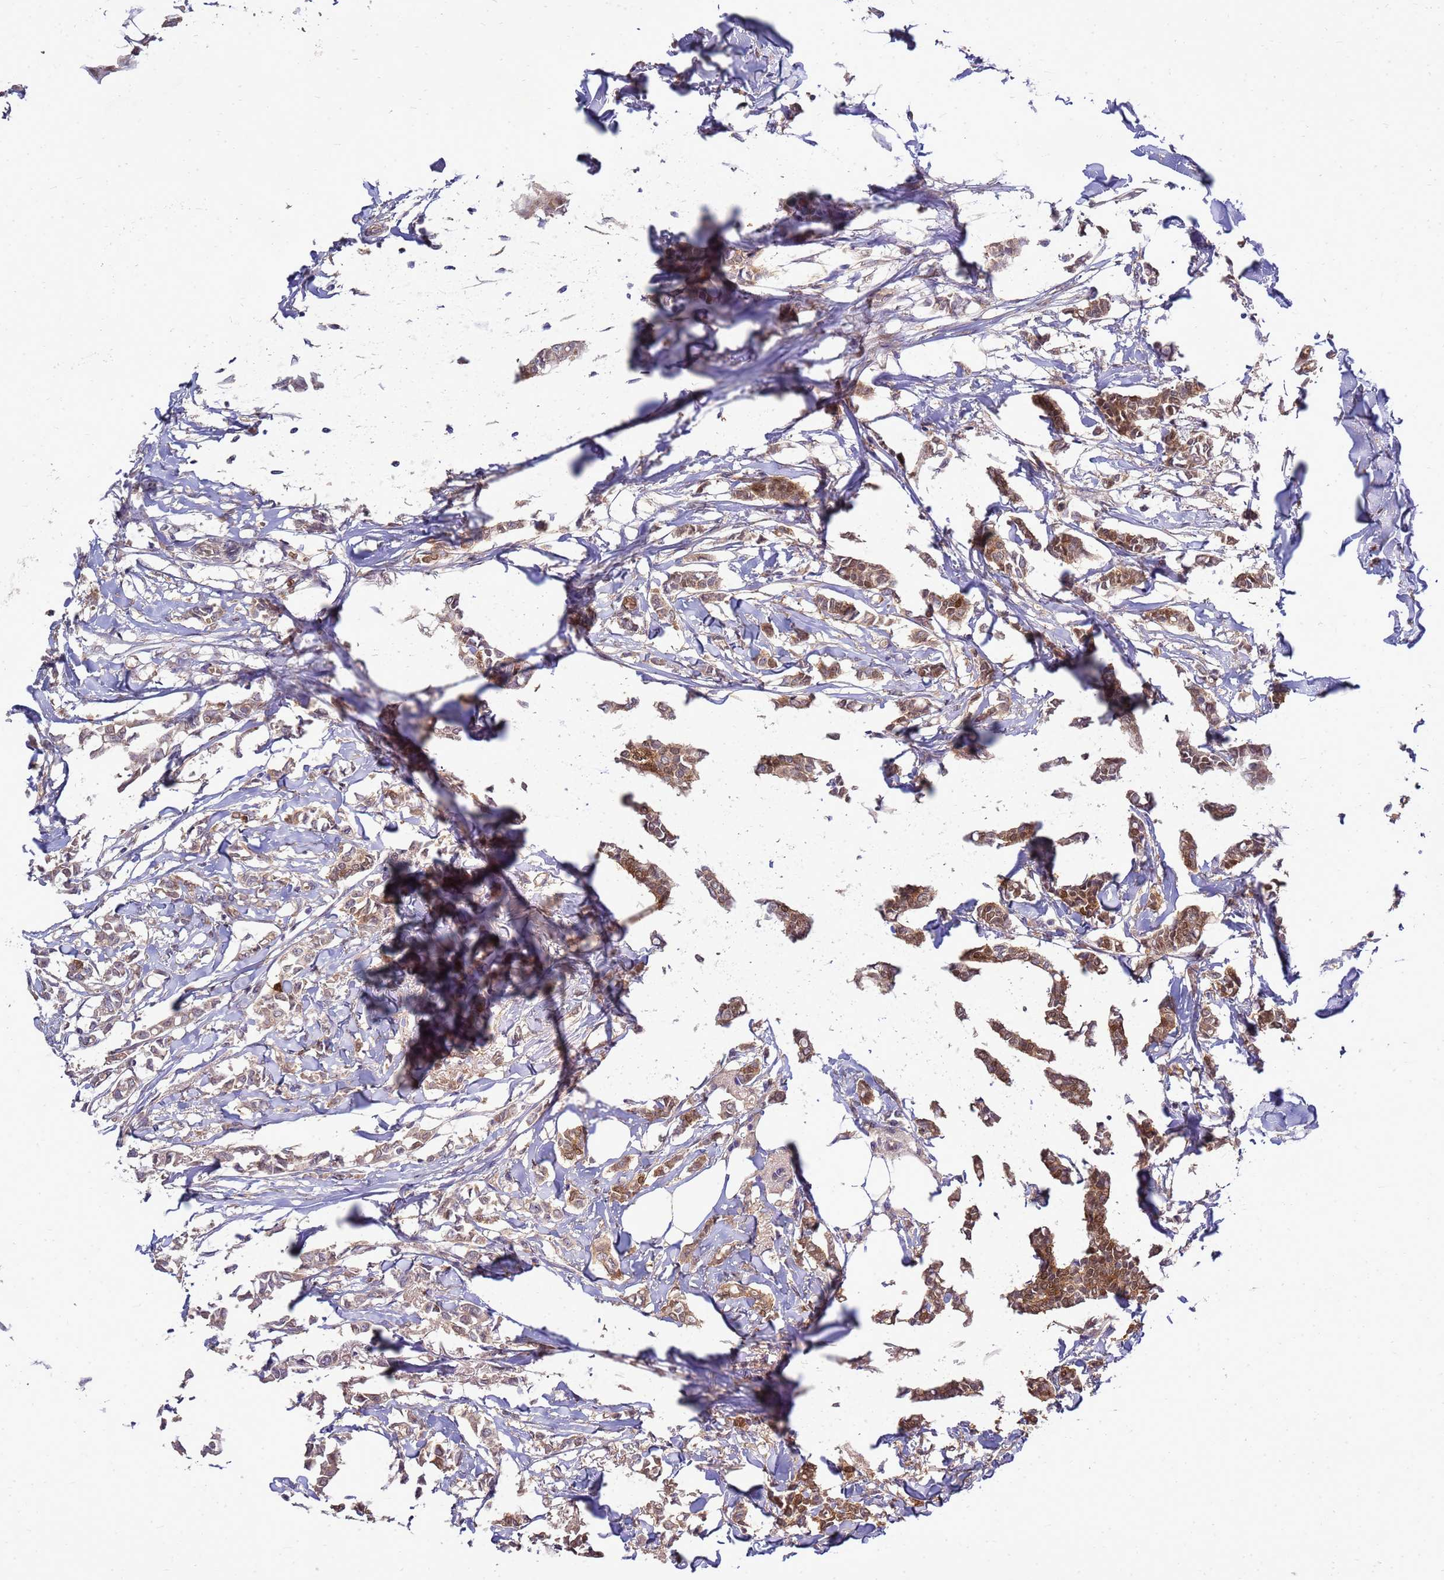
{"staining": {"intensity": "moderate", "quantity": ">75%", "location": "cytoplasmic/membranous,nuclear"}, "tissue": "breast cancer", "cell_type": "Tumor cells", "image_type": "cancer", "snomed": [{"axis": "morphology", "description": "Duct carcinoma"}, {"axis": "topography", "description": "Breast"}], "caption": "Breast invasive ductal carcinoma stained for a protein reveals moderate cytoplasmic/membranous and nuclear positivity in tumor cells. (Brightfield microscopy of DAB IHC at high magnification).", "gene": "EIF4EBP3", "patient": {"sex": "female", "age": 41}}